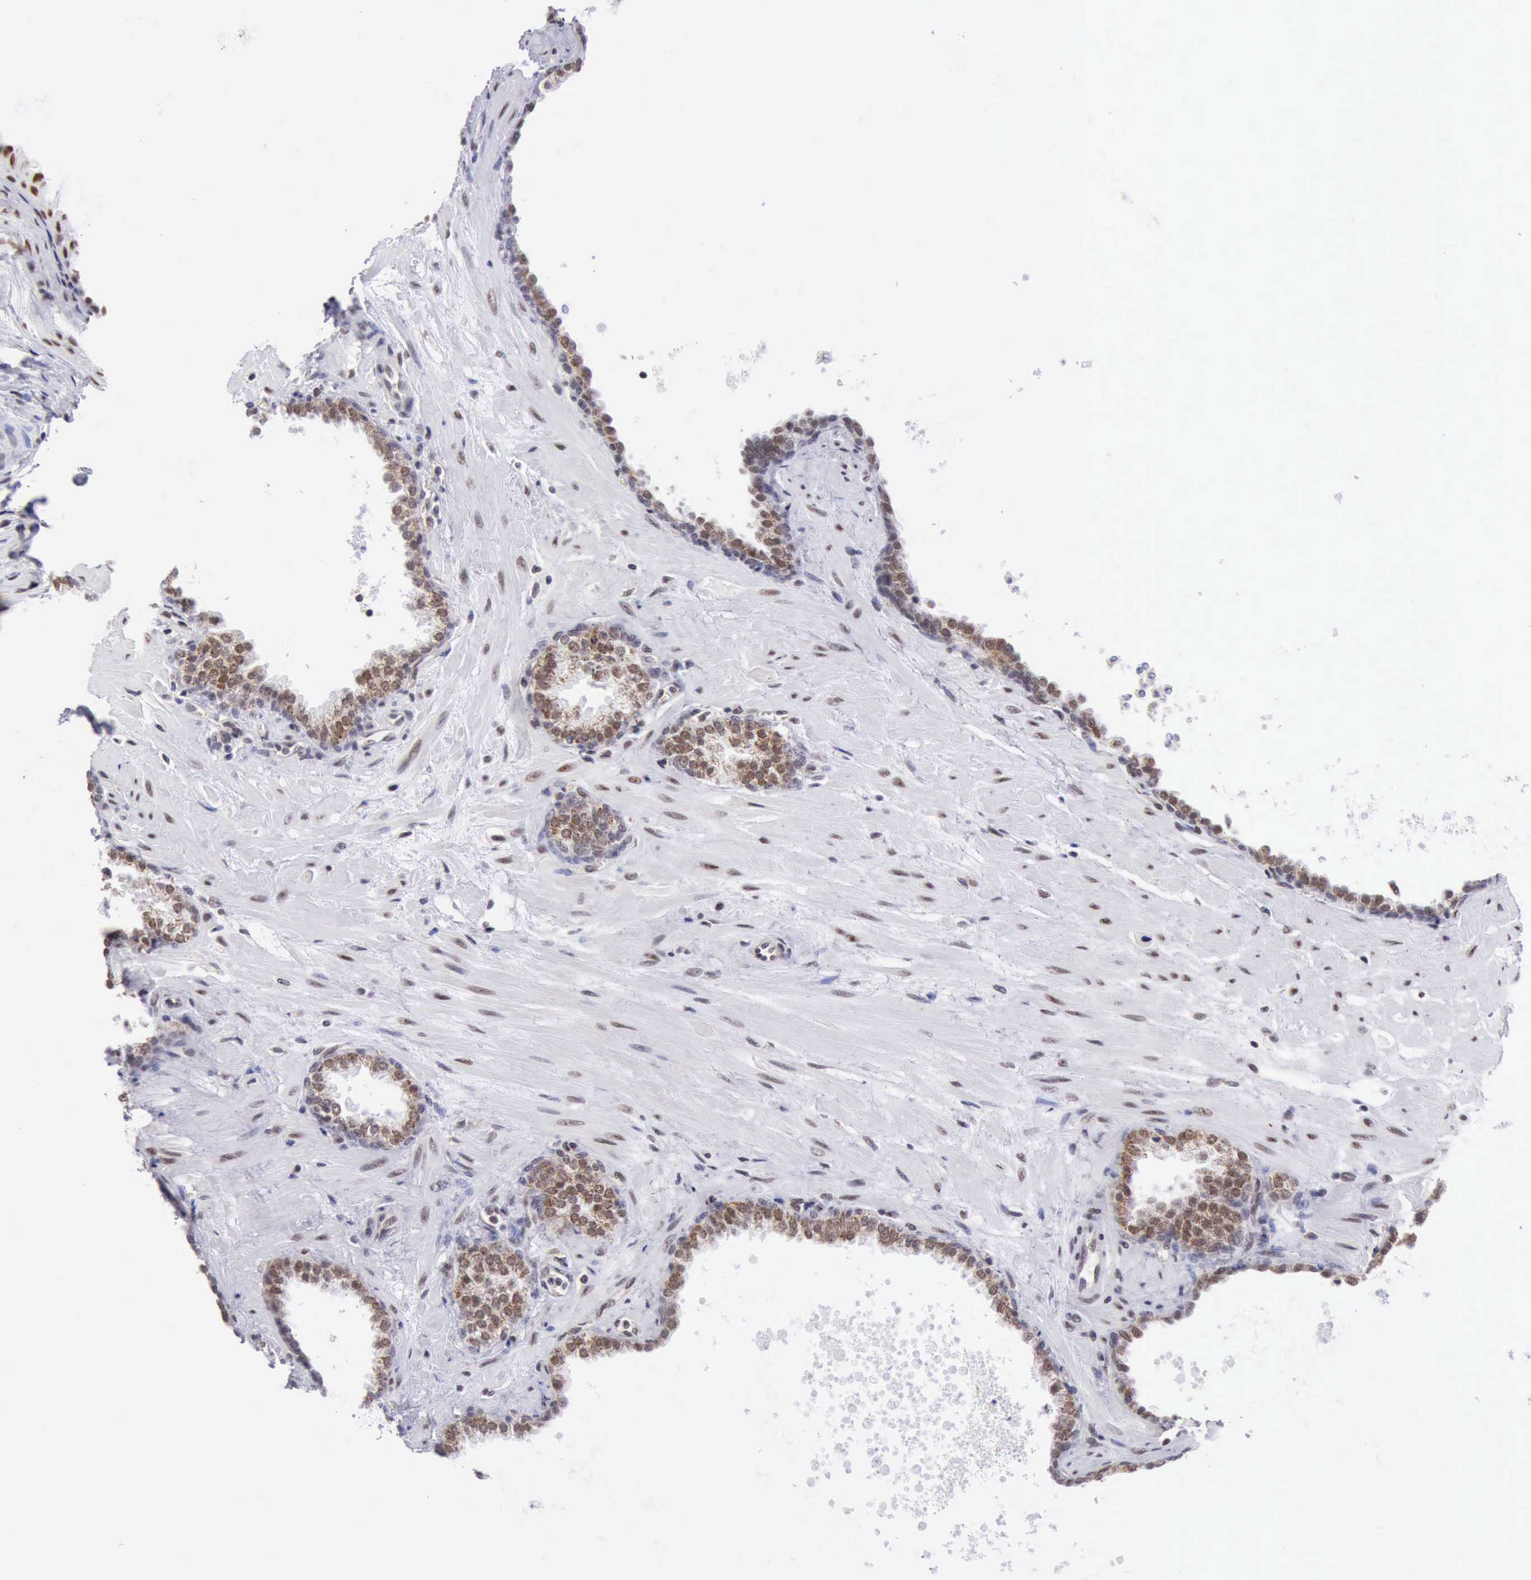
{"staining": {"intensity": "moderate", "quantity": "25%-75%", "location": "cytoplasmic/membranous,nuclear"}, "tissue": "prostate", "cell_type": "Glandular cells", "image_type": "normal", "snomed": [{"axis": "morphology", "description": "Normal tissue, NOS"}, {"axis": "topography", "description": "Prostate"}], "caption": "Immunohistochemistry staining of benign prostate, which exhibits medium levels of moderate cytoplasmic/membranous,nuclear staining in approximately 25%-75% of glandular cells indicating moderate cytoplasmic/membranous,nuclear protein staining. The staining was performed using DAB (3,3'-diaminobenzidine) (brown) for protein detection and nuclei were counterstained in hematoxylin (blue).", "gene": "ERCC4", "patient": {"sex": "male", "age": 60}}